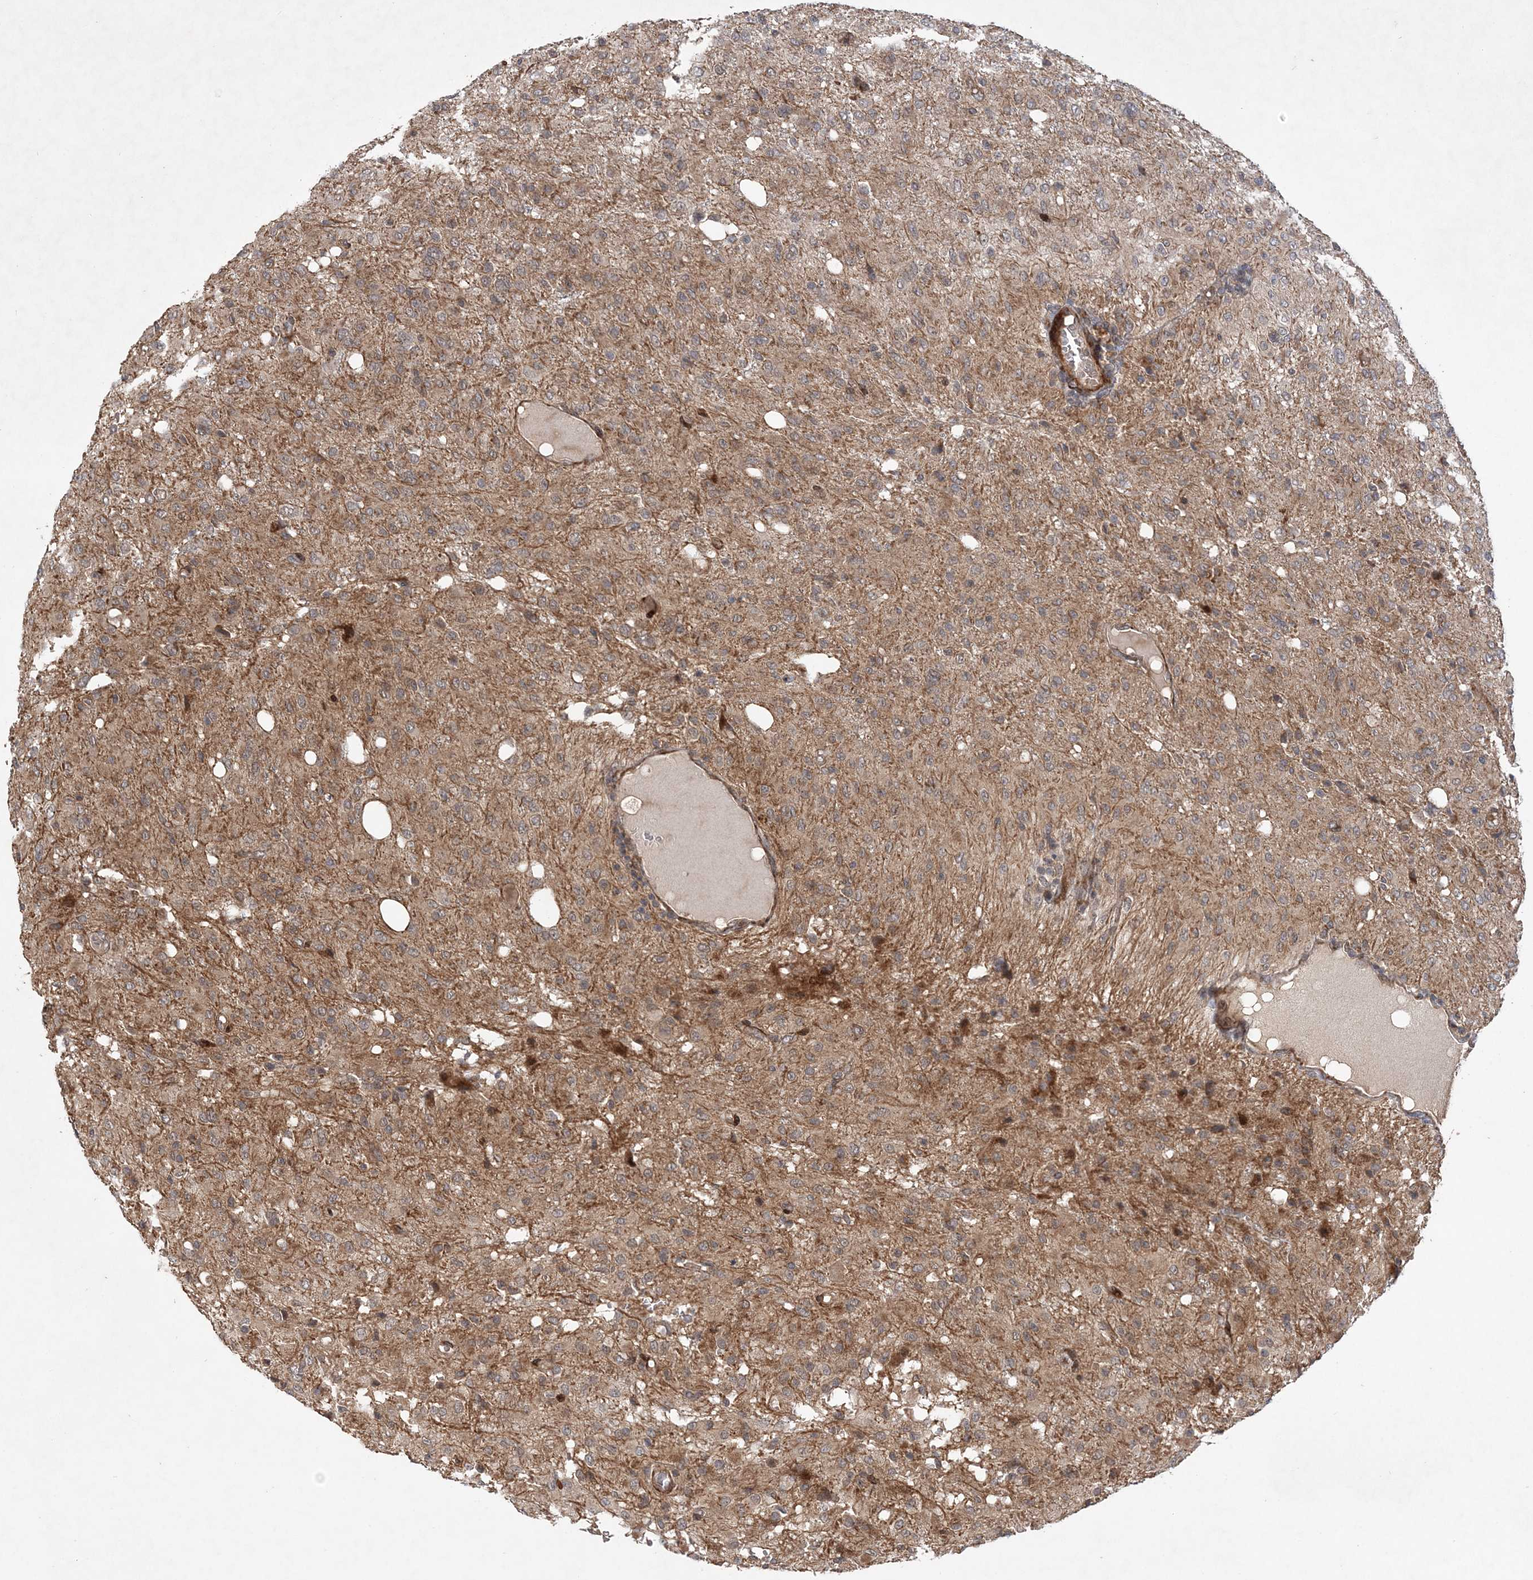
{"staining": {"intensity": "weak", "quantity": ">75%", "location": "cytoplasmic/membranous"}, "tissue": "glioma", "cell_type": "Tumor cells", "image_type": "cancer", "snomed": [{"axis": "morphology", "description": "Glioma, malignant, High grade"}, {"axis": "topography", "description": "Brain"}], "caption": "A photomicrograph of human malignant high-grade glioma stained for a protein shows weak cytoplasmic/membranous brown staining in tumor cells. Nuclei are stained in blue.", "gene": "UBTD2", "patient": {"sex": "female", "age": 59}}